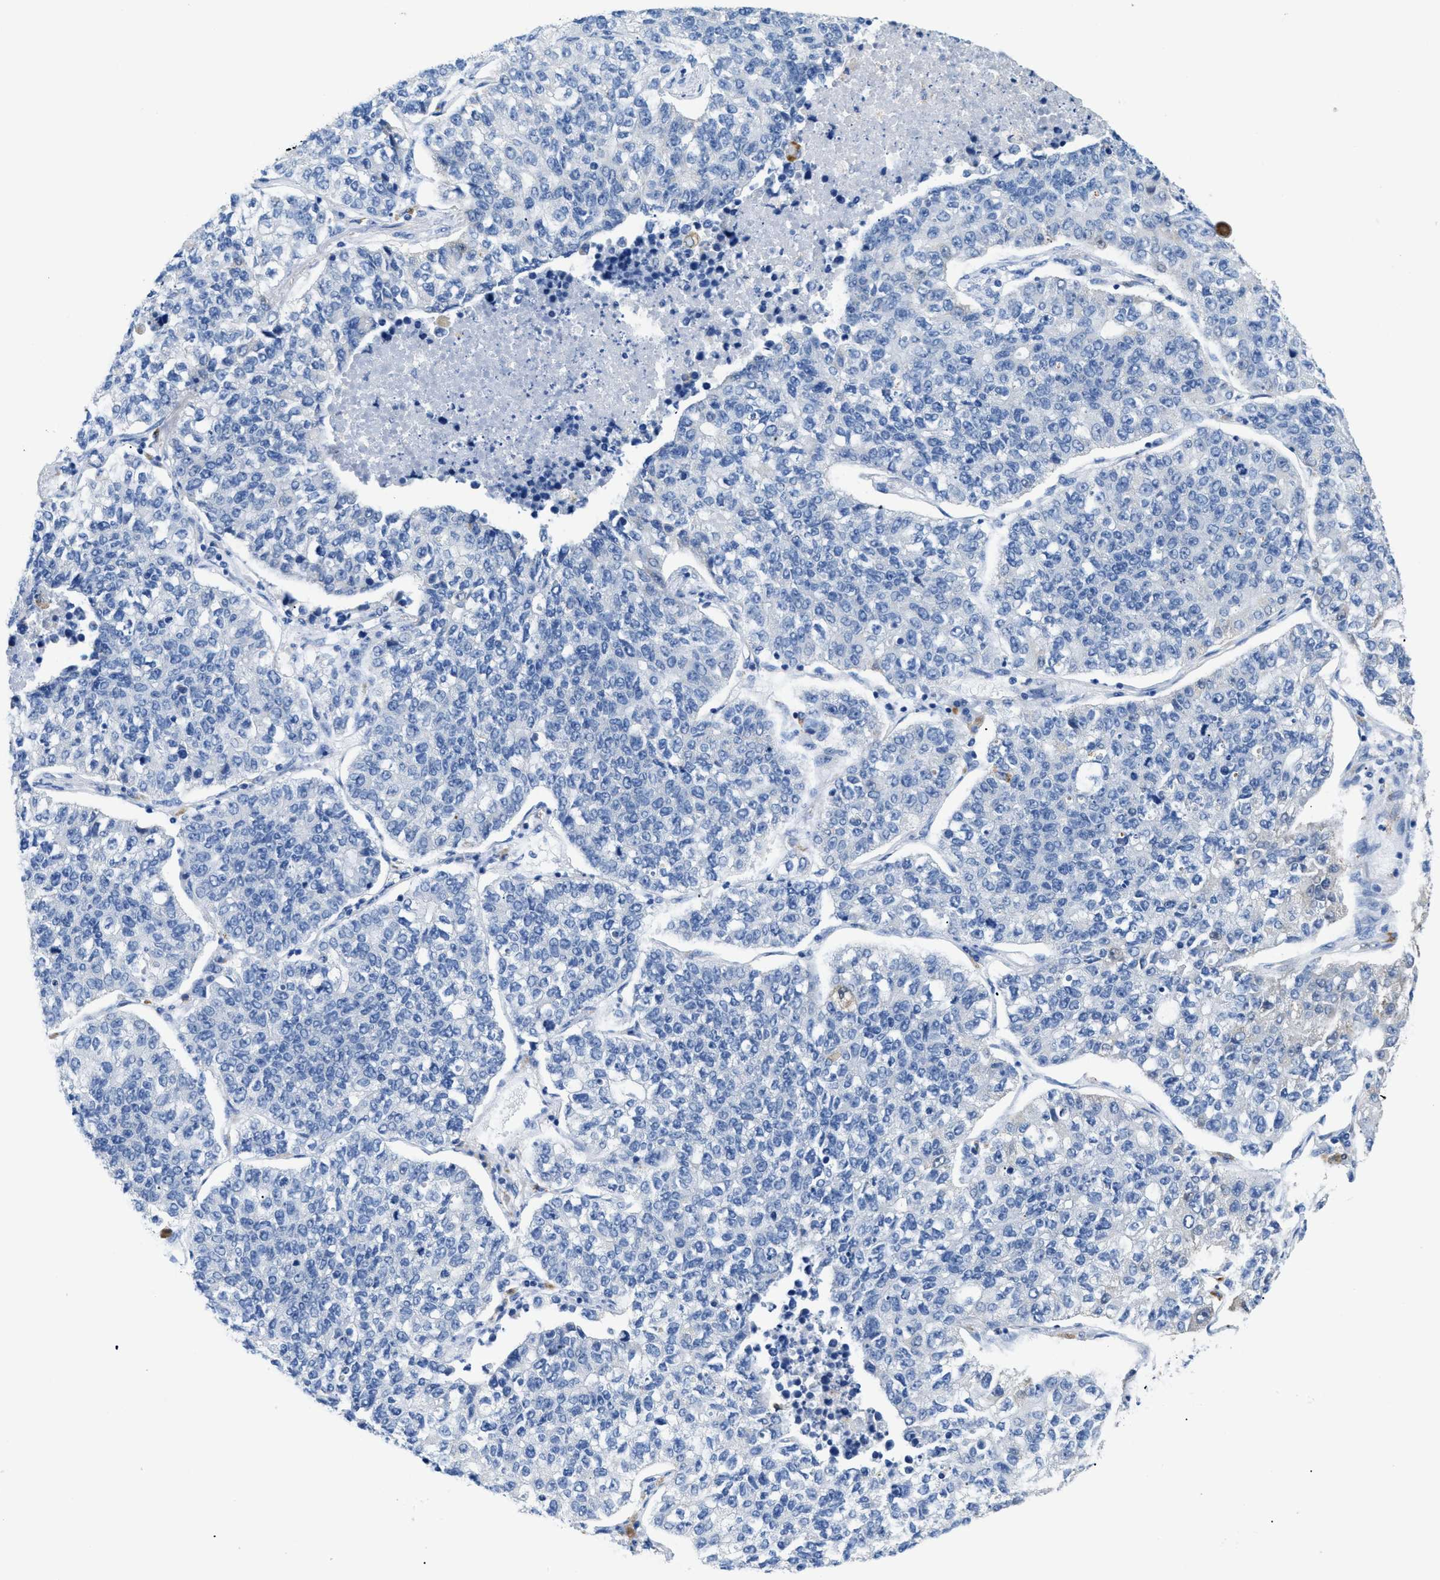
{"staining": {"intensity": "negative", "quantity": "none", "location": "none"}, "tissue": "lung cancer", "cell_type": "Tumor cells", "image_type": "cancer", "snomed": [{"axis": "morphology", "description": "Adenocarcinoma, NOS"}, {"axis": "topography", "description": "Lung"}], "caption": "An image of human lung cancer is negative for staining in tumor cells. (Brightfield microscopy of DAB IHC at high magnification).", "gene": "APOBEC2", "patient": {"sex": "male", "age": 49}}